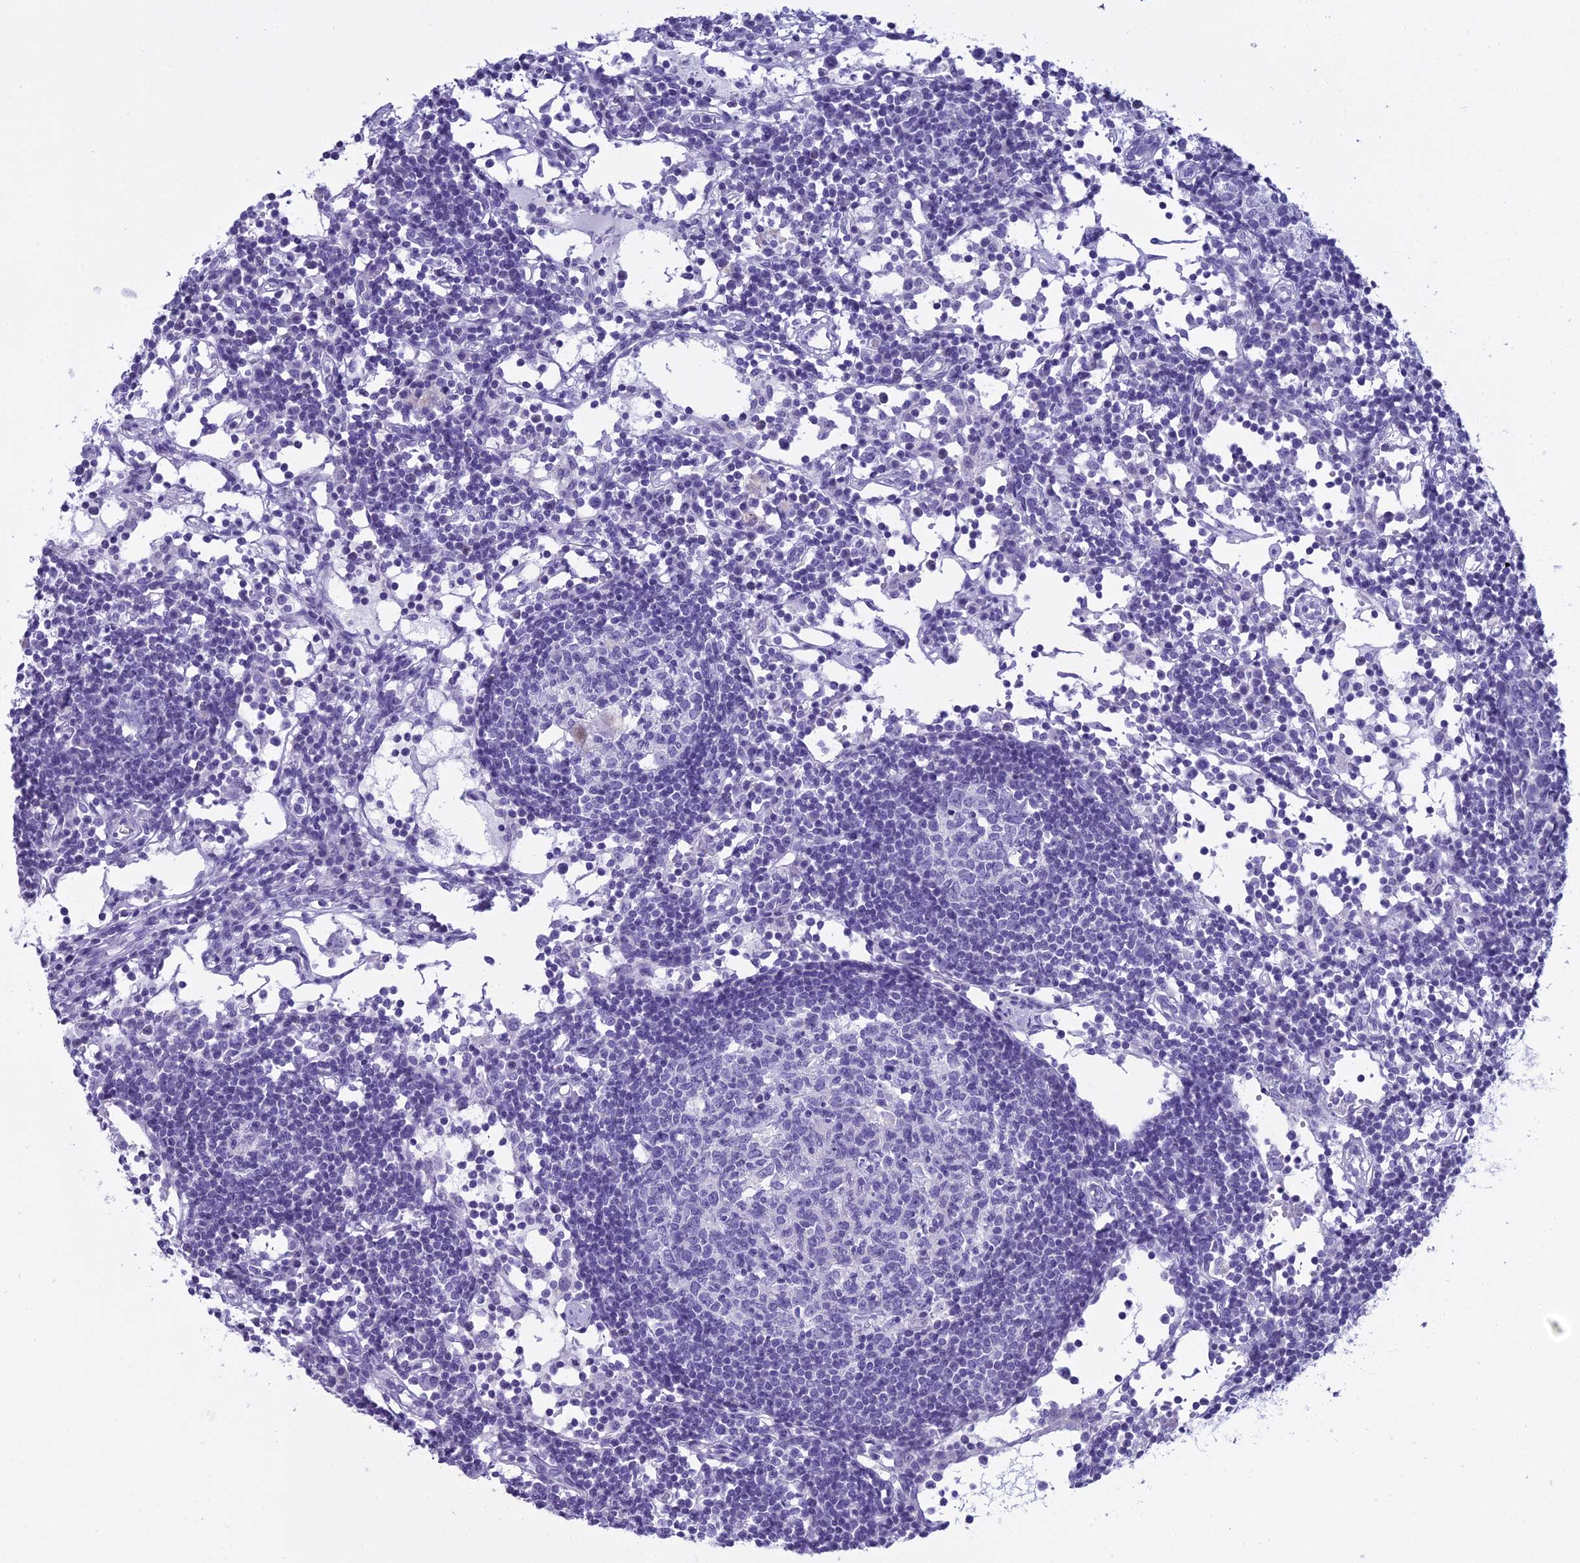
{"staining": {"intensity": "negative", "quantity": "none", "location": "none"}, "tissue": "lymph node", "cell_type": "Germinal center cells", "image_type": "normal", "snomed": [{"axis": "morphology", "description": "Normal tissue, NOS"}, {"axis": "topography", "description": "Lymph node"}], "caption": "This is a image of IHC staining of normal lymph node, which shows no staining in germinal center cells. Brightfield microscopy of immunohistochemistry (IHC) stained with DAB (brown) and hematoxylin (blue), captured at high magnification.", "gene": "MAP6", "patient": {"sex": "female", "age": 55}}